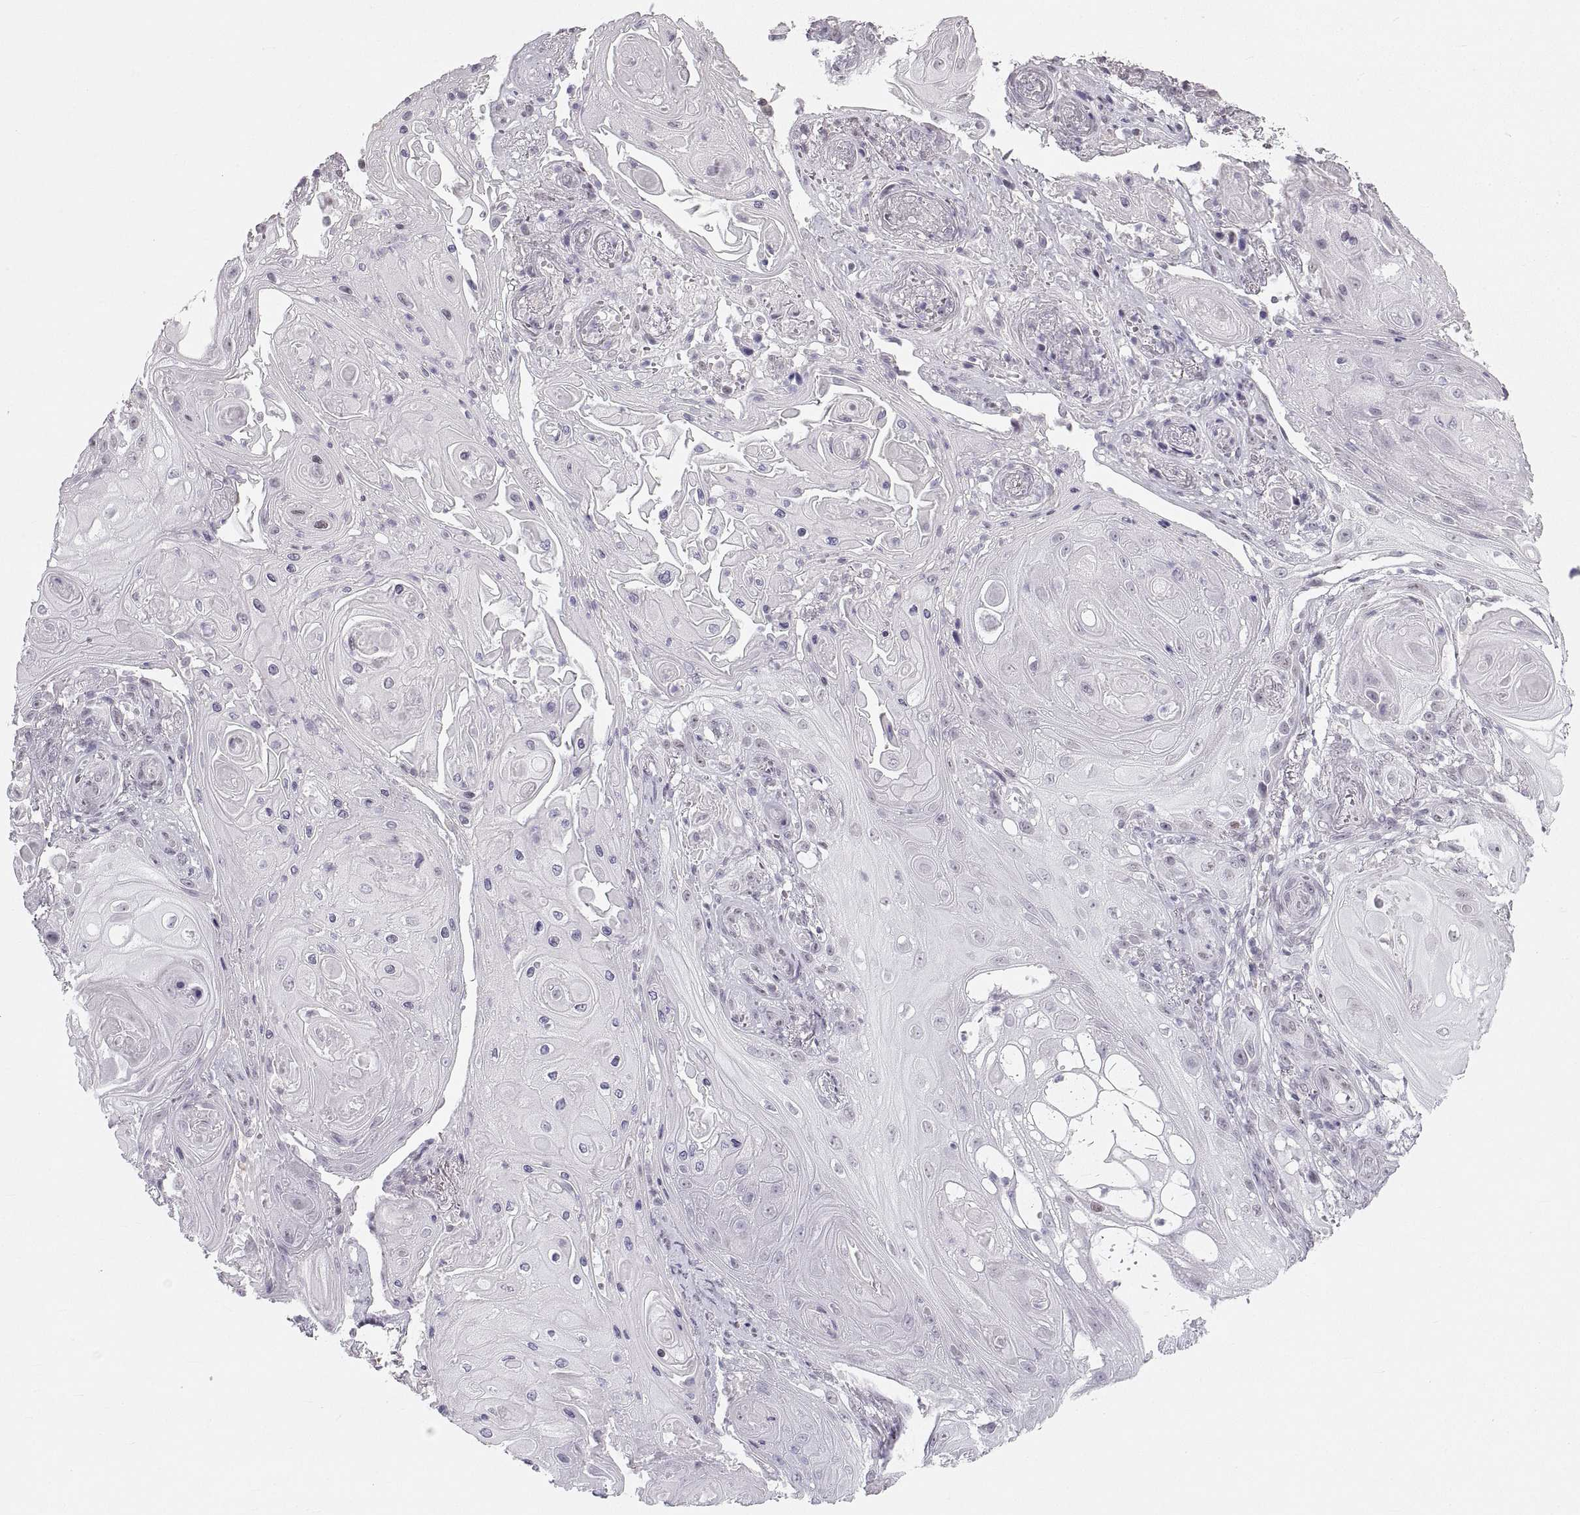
{"staining": {"intensity": "negative", "quantity": "none", "location": "none"}, "tissue": "skin cancer", "cell_type": "Tumor cells", "image_type": "cancer", "snomed": [{"axis": "morphology", "description": "Squamous cell carcinoma, NOS"}, {"axis": "topography", "description": "Skin"}], "caption": "There is no significant staining in tumor cells of skin squamous cell carcinoma. (IHC, brightfield microscopy, high magnification).", "gene": "NANOS3", "patient": {"sex": "male", "age": 62}}